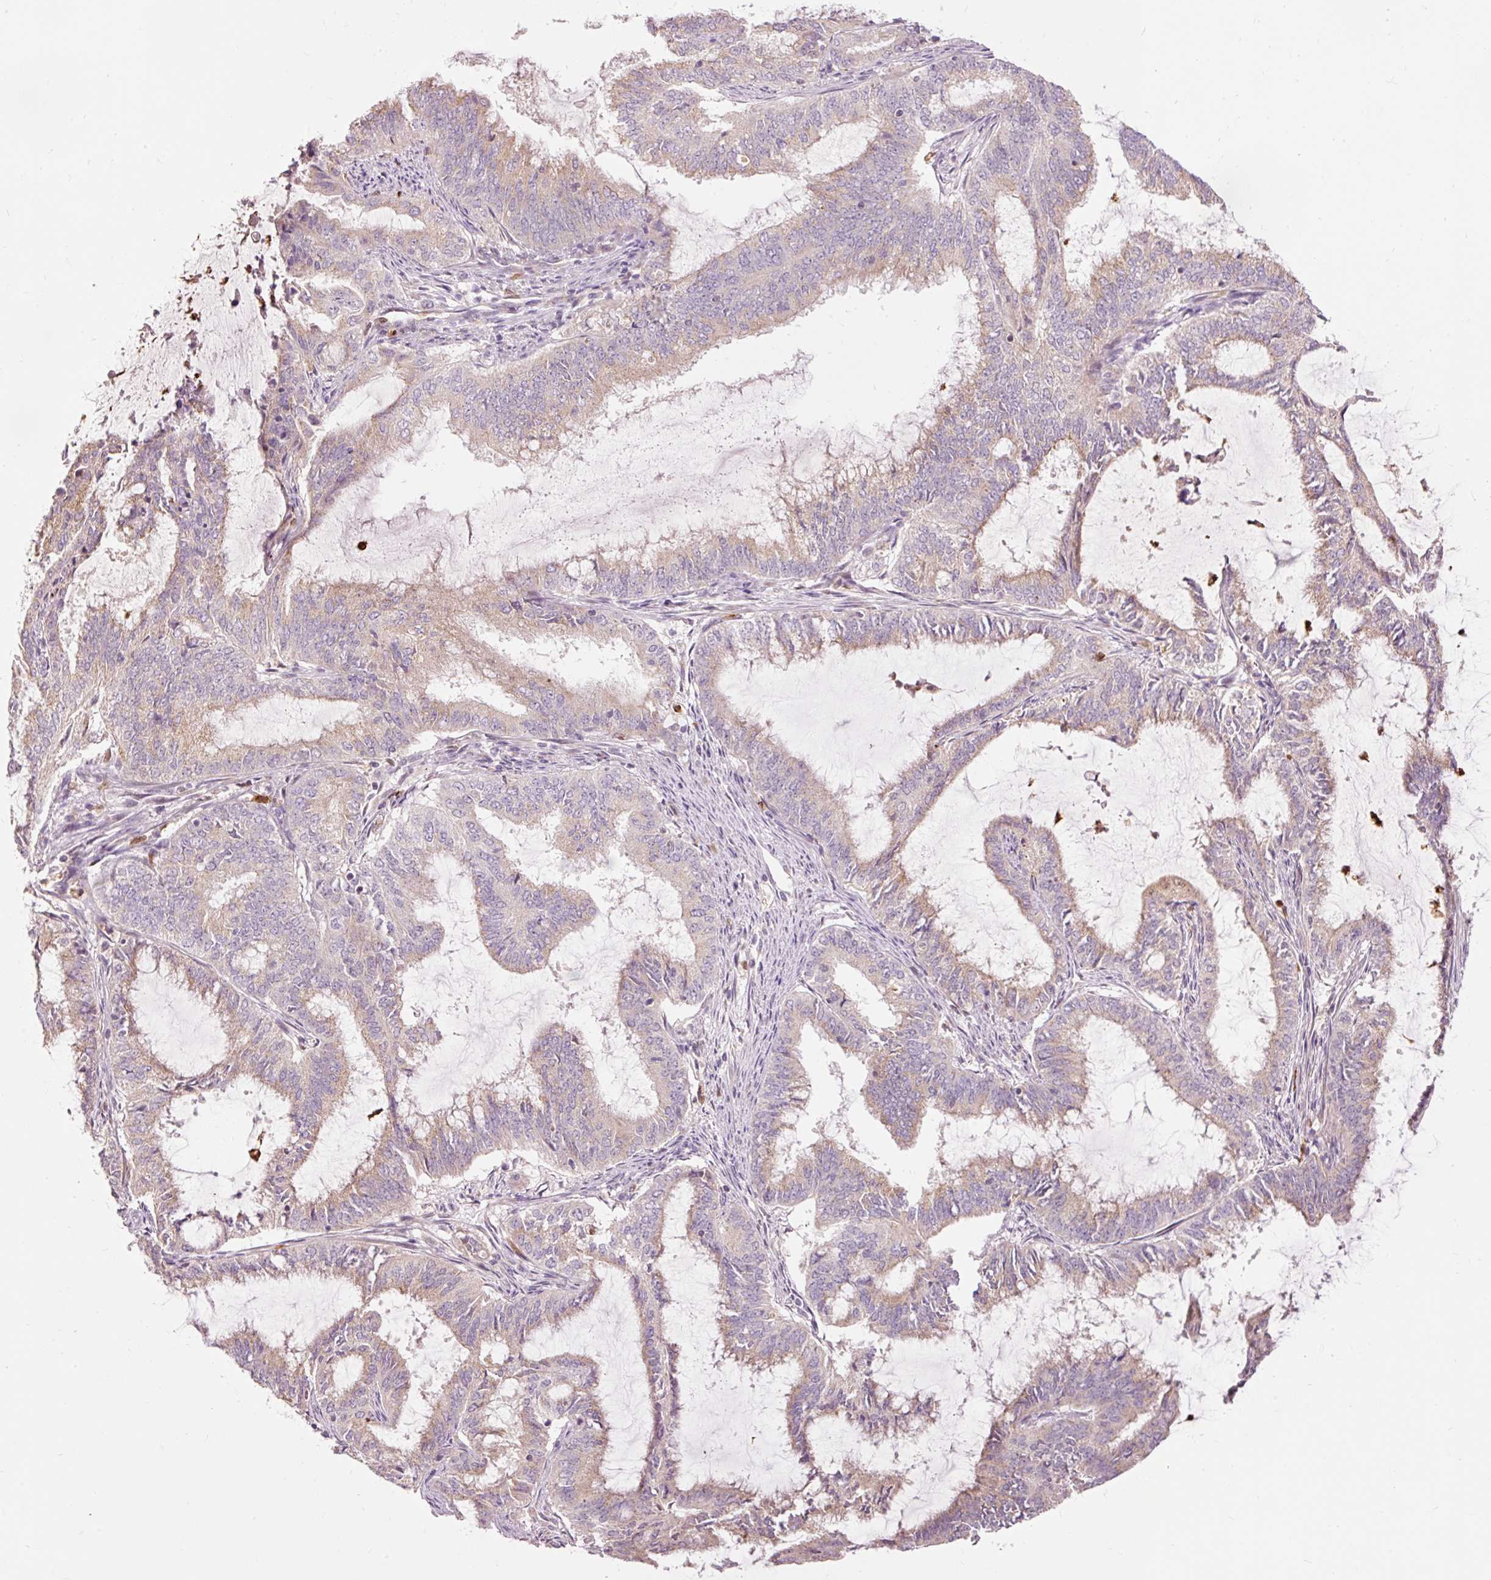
{"staining": {"intensity": "weak", "quantity": "25%-75%", "location": "cytoplasmic/membranous"}, "tissue": "endometrial cancer", "cell_type": "Tumor cells", "image_type": "cancer", "snomed": [{"axis": "morphology", "description": "Adenocarcinoma, NOS"}, {"axis": "topography", "description": "Endometrium"}], "caption": "Brown immunohistochemical staining in human endometrial adenocarcinoma exhibits weak cytoplasmic/membranous expression in approximately 25%-75% of tumor cells.", "gene": "PRDX5", "patient": {"sex": "female", "age": 51}}